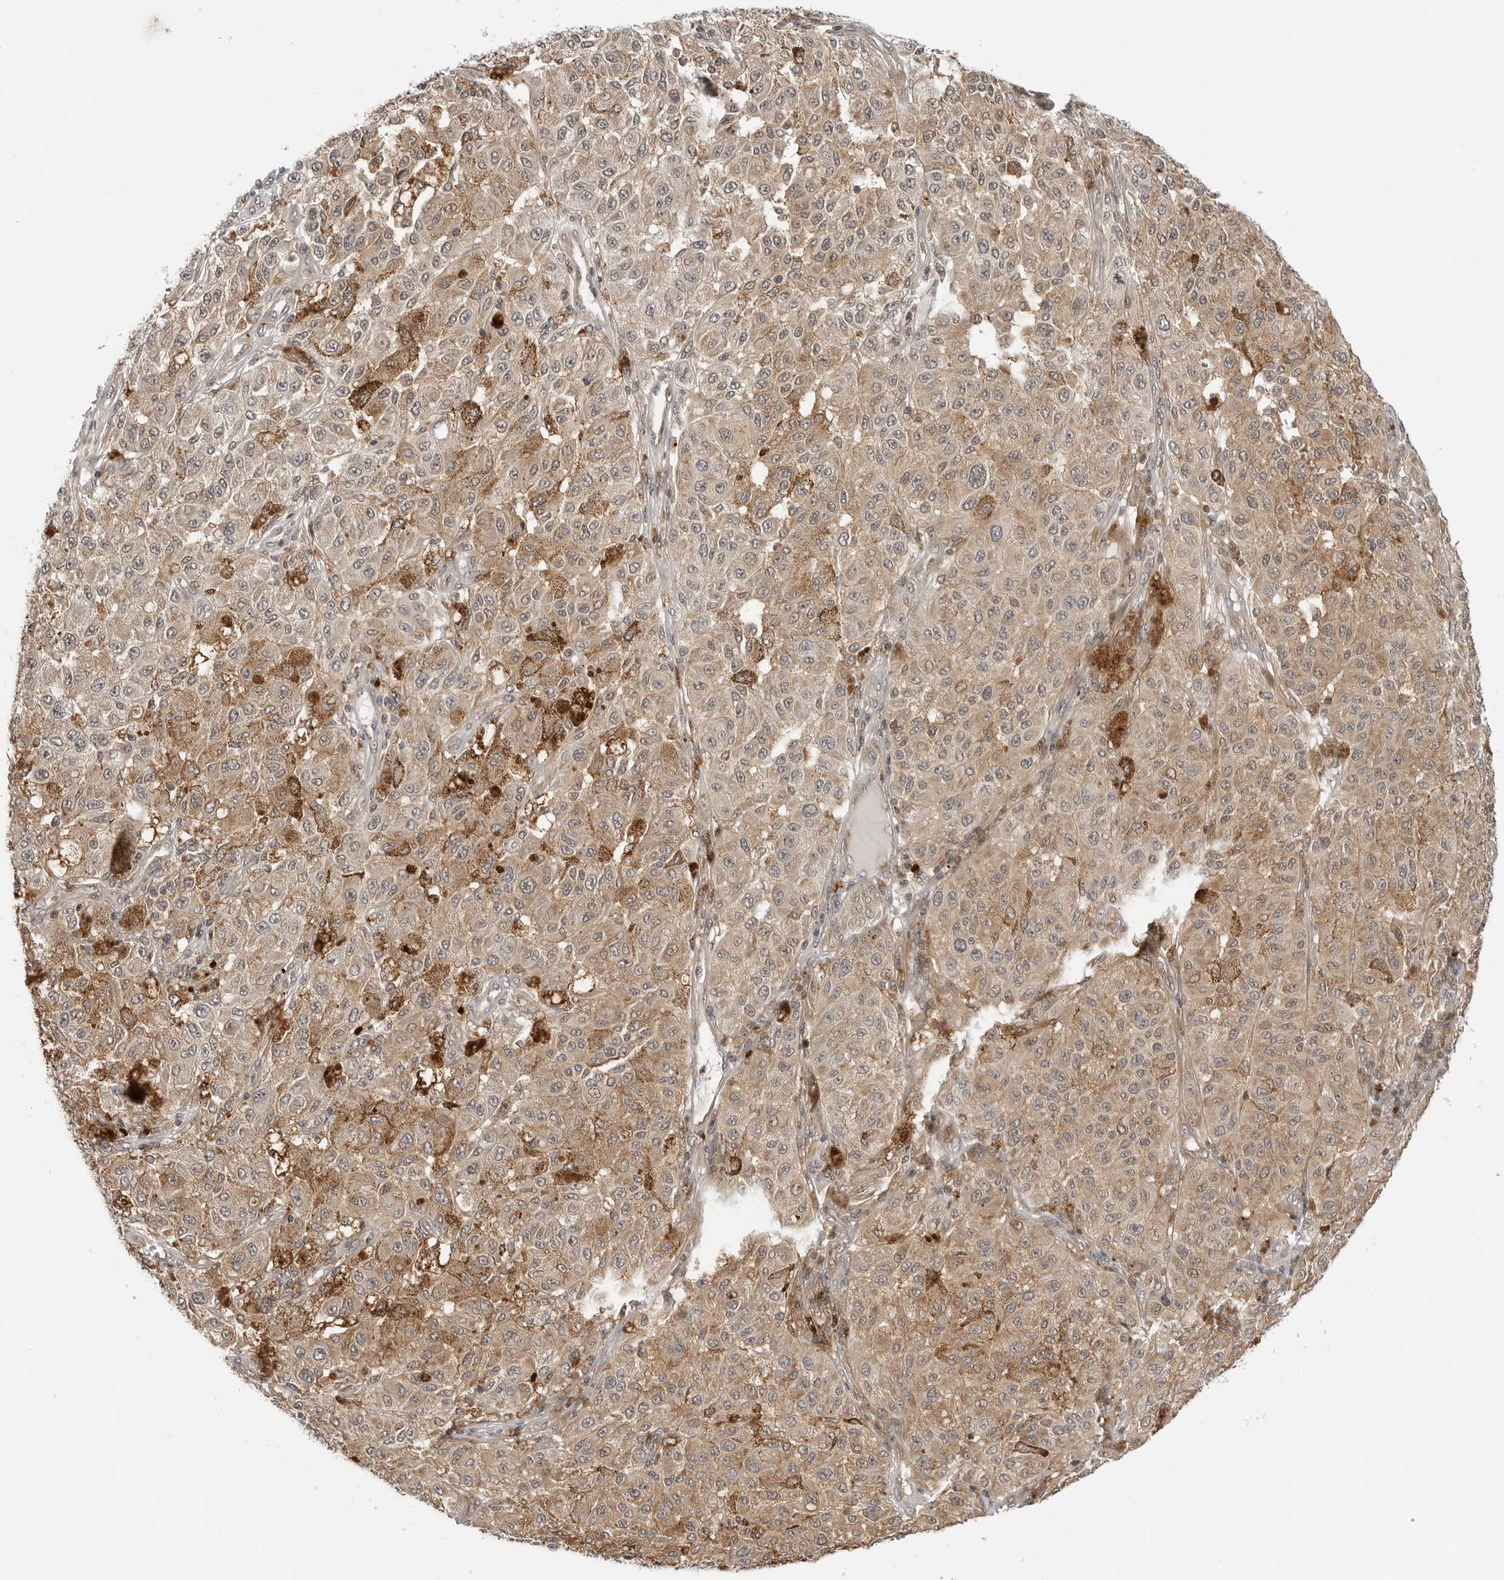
{"staining": {"intensity": "moderate", "quantity": ">75%", "location": "cytoplasmic/membranous"}, "tissue": "melanoma", "cell_type": "Tumor cells", "image_type": "cancer", "snomed": [{"axis": "morphology", "description": "Malignant melanoma, NOS"}, {"axis": "topography", "description": "Skin"}], "caption": "An immunohistochemistry image of neoplastic tissue is shown. Protein staining in brown labels moderate cytoplasmic/membranous positivity in malignant melanoma within tumor cells.", "gene": "STXBP3", "patient": {"sex": "female", "age": 64}}